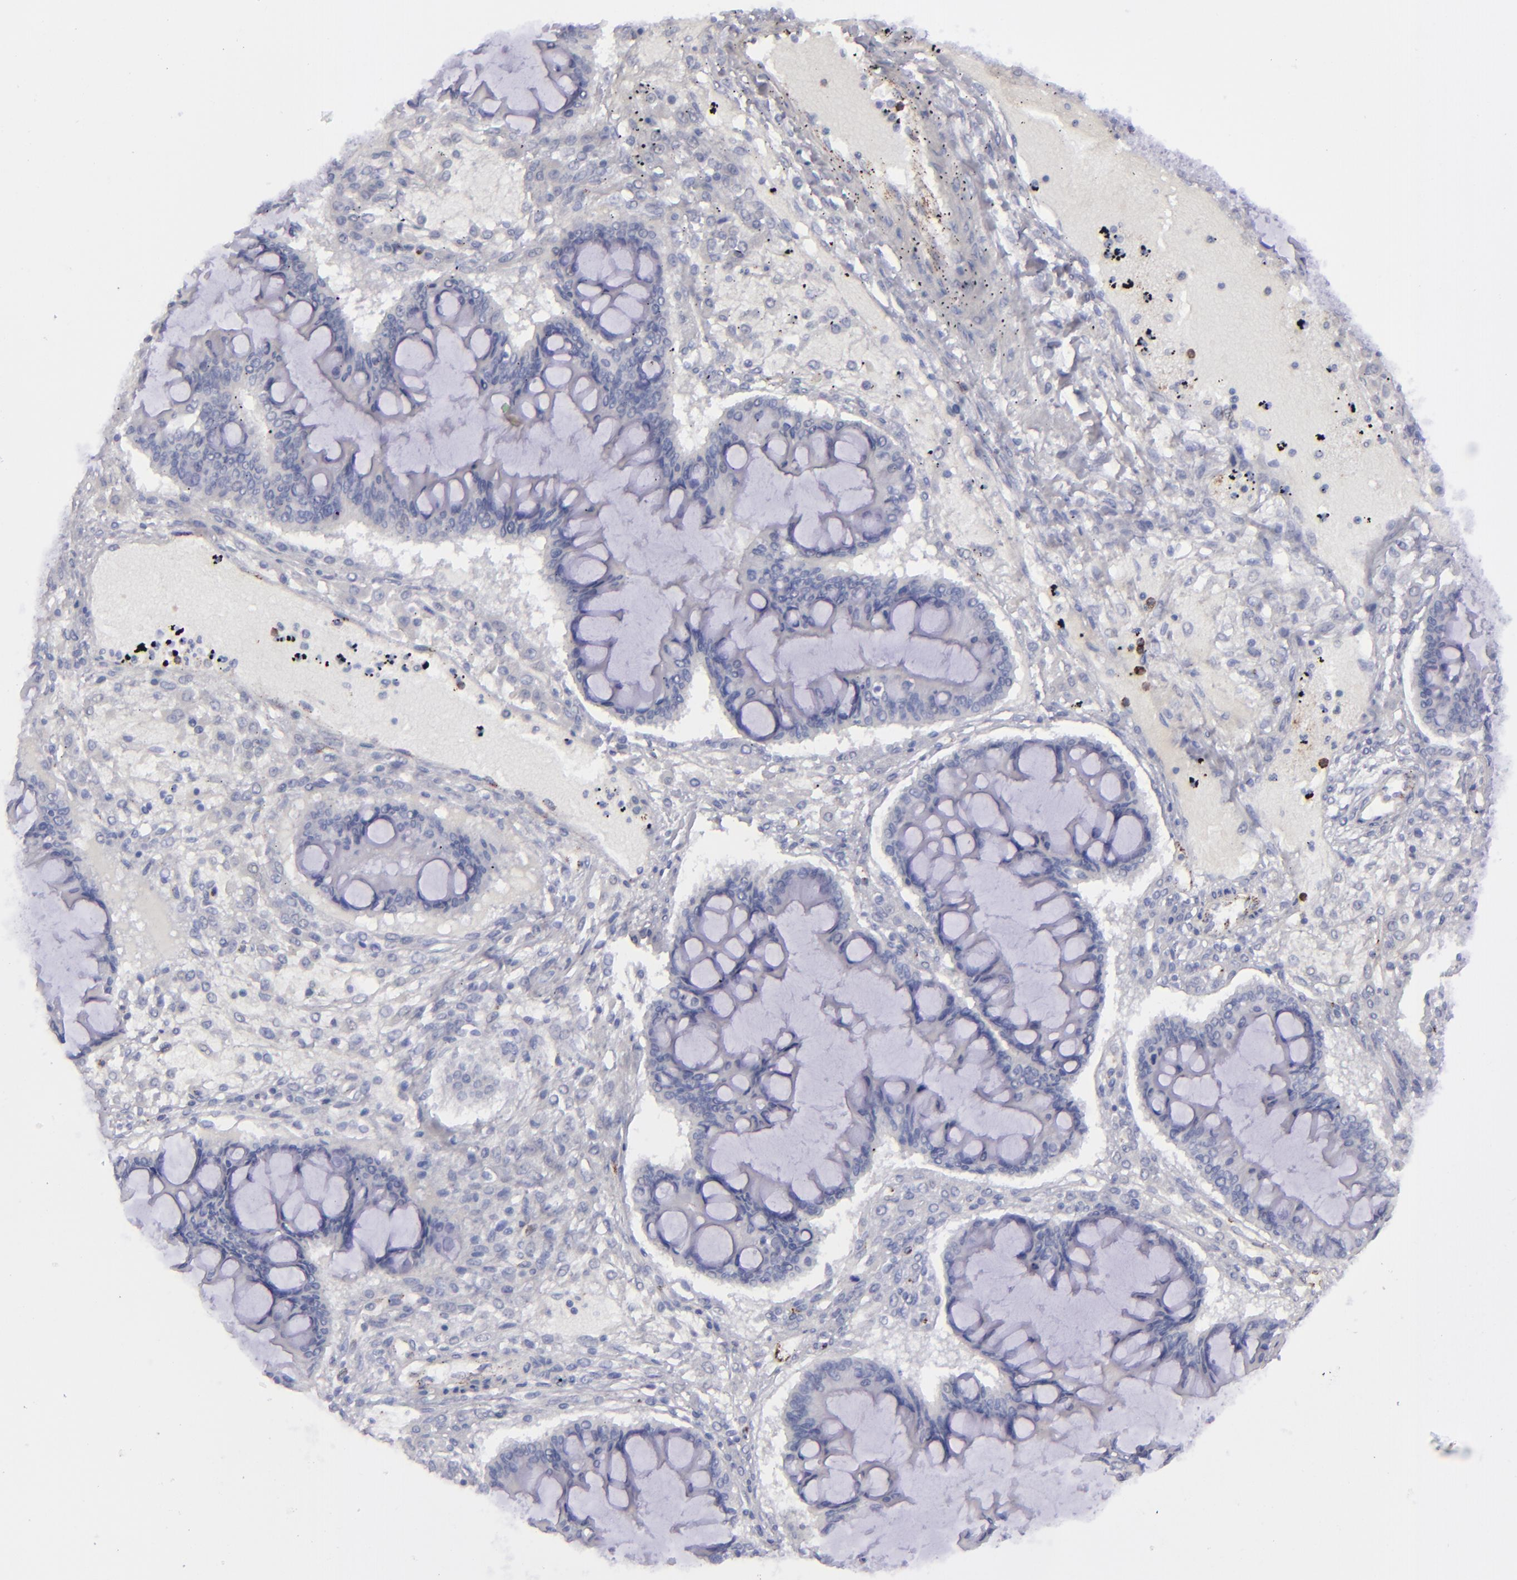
{"staining": {"intensity": "negative", "quantity": "none", "location": "none"}, "tissue": "ovarian cancer", "cell_type": "Tumor cells", "image_type": "cancer", "snomed": [{"axis": "morphology", "description": "Cystadenocarcinoma, mucinous, NOS"}, {"axis": "topography", "description": "Ovary"}], "caption": "Human ovarian cancer stained for a protein using IHC reveals no positivity in tumor cells.", "gene": "CD27", "patient": {"sex": "female", "age": 73}}